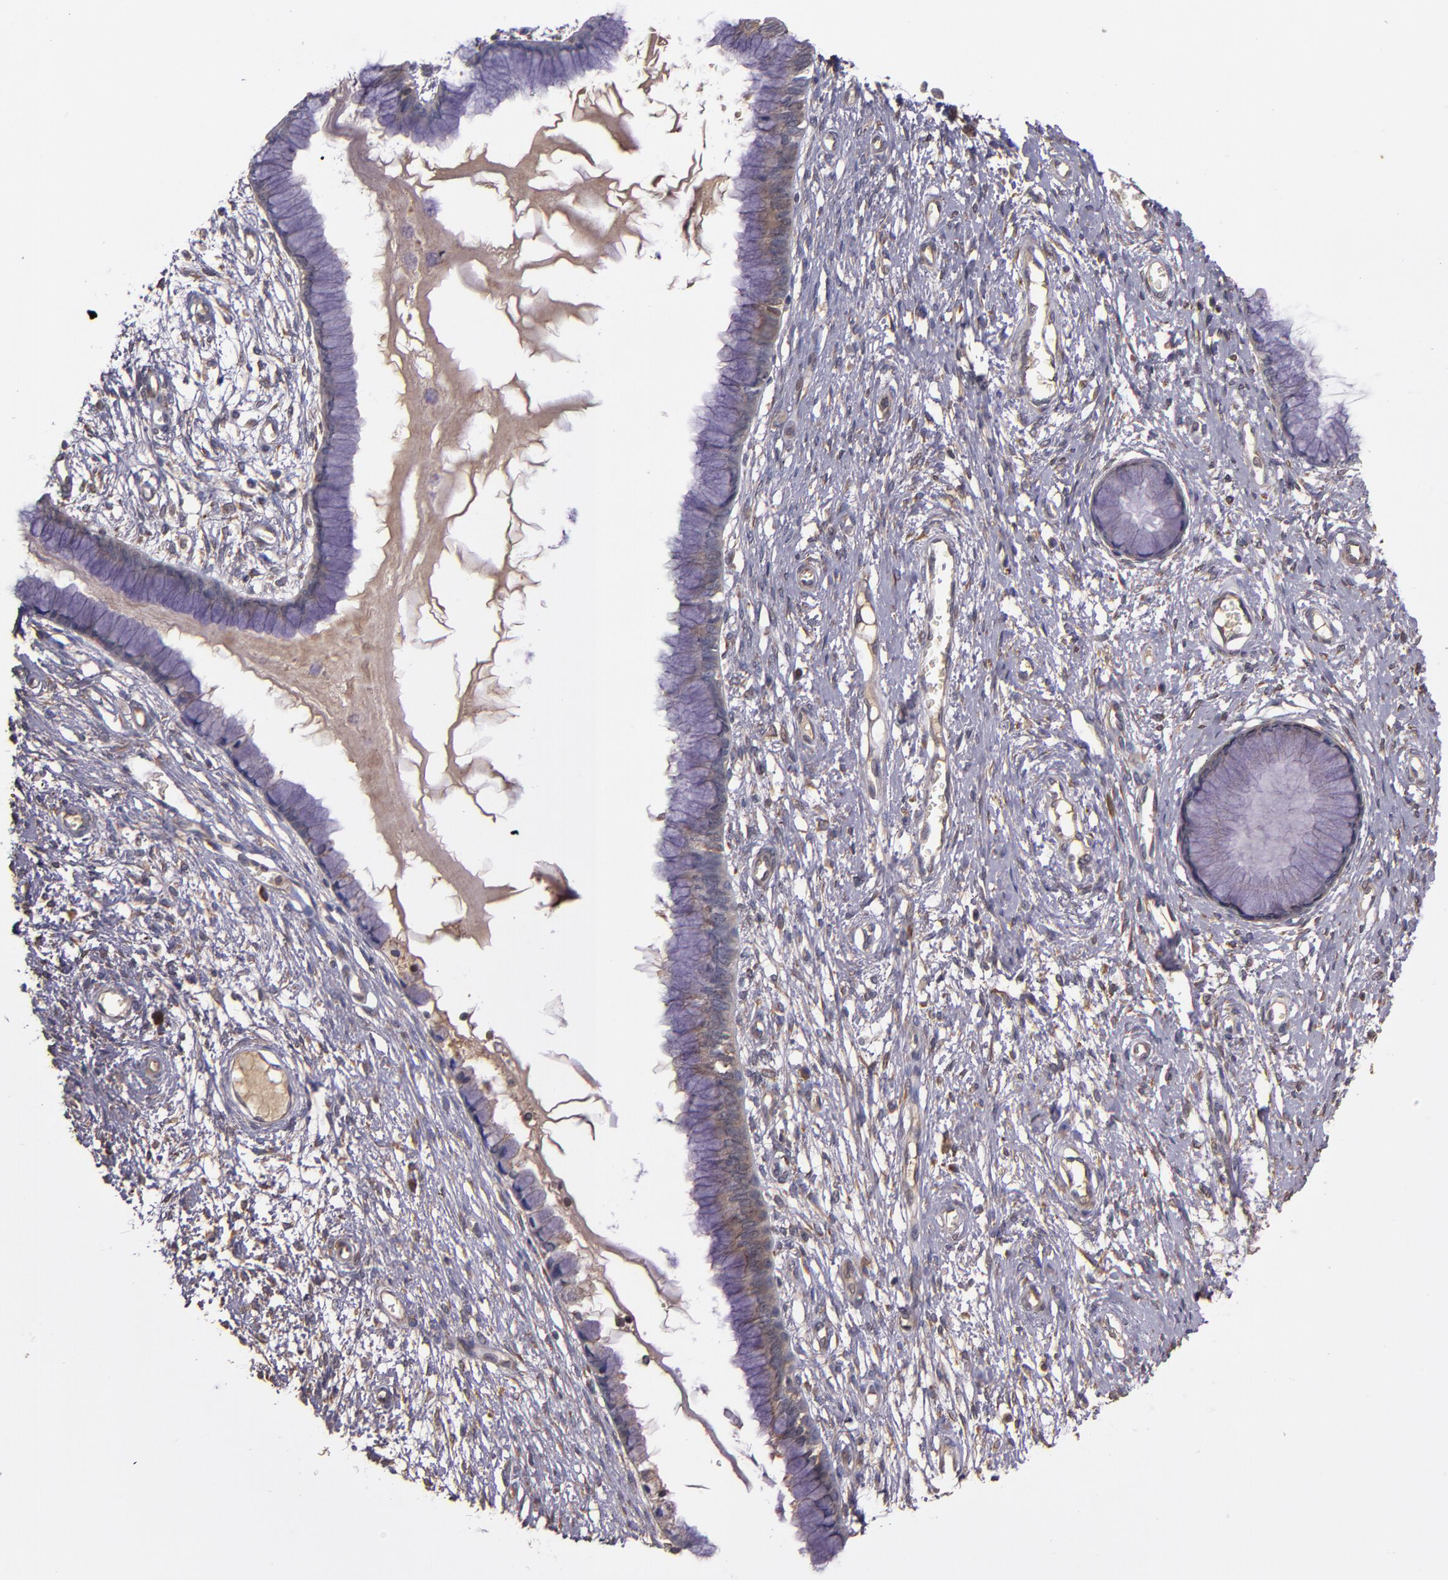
{"staining": {"intensity": "weak", "quantity": ">75%", "location": "cytoplasmic/membranous"}, "tissue": "cervix", "cell_type": "Glandular cells", "image_type": "normal", "snomed": [{"axis": "morphology", "description": "Normal tissue, NOS"}, {"axis": "topography", "description": "Cervix"}], "caption": "Cervix stained with DAB (3,3'-diaminobenzidine) immunohistochemistry exhibits low levels of weak cytoplasmic/membranous expression in about >75% of glandular cells.", "gene": "PRAF2", "patient": {"sex": "female", "age": 55}}